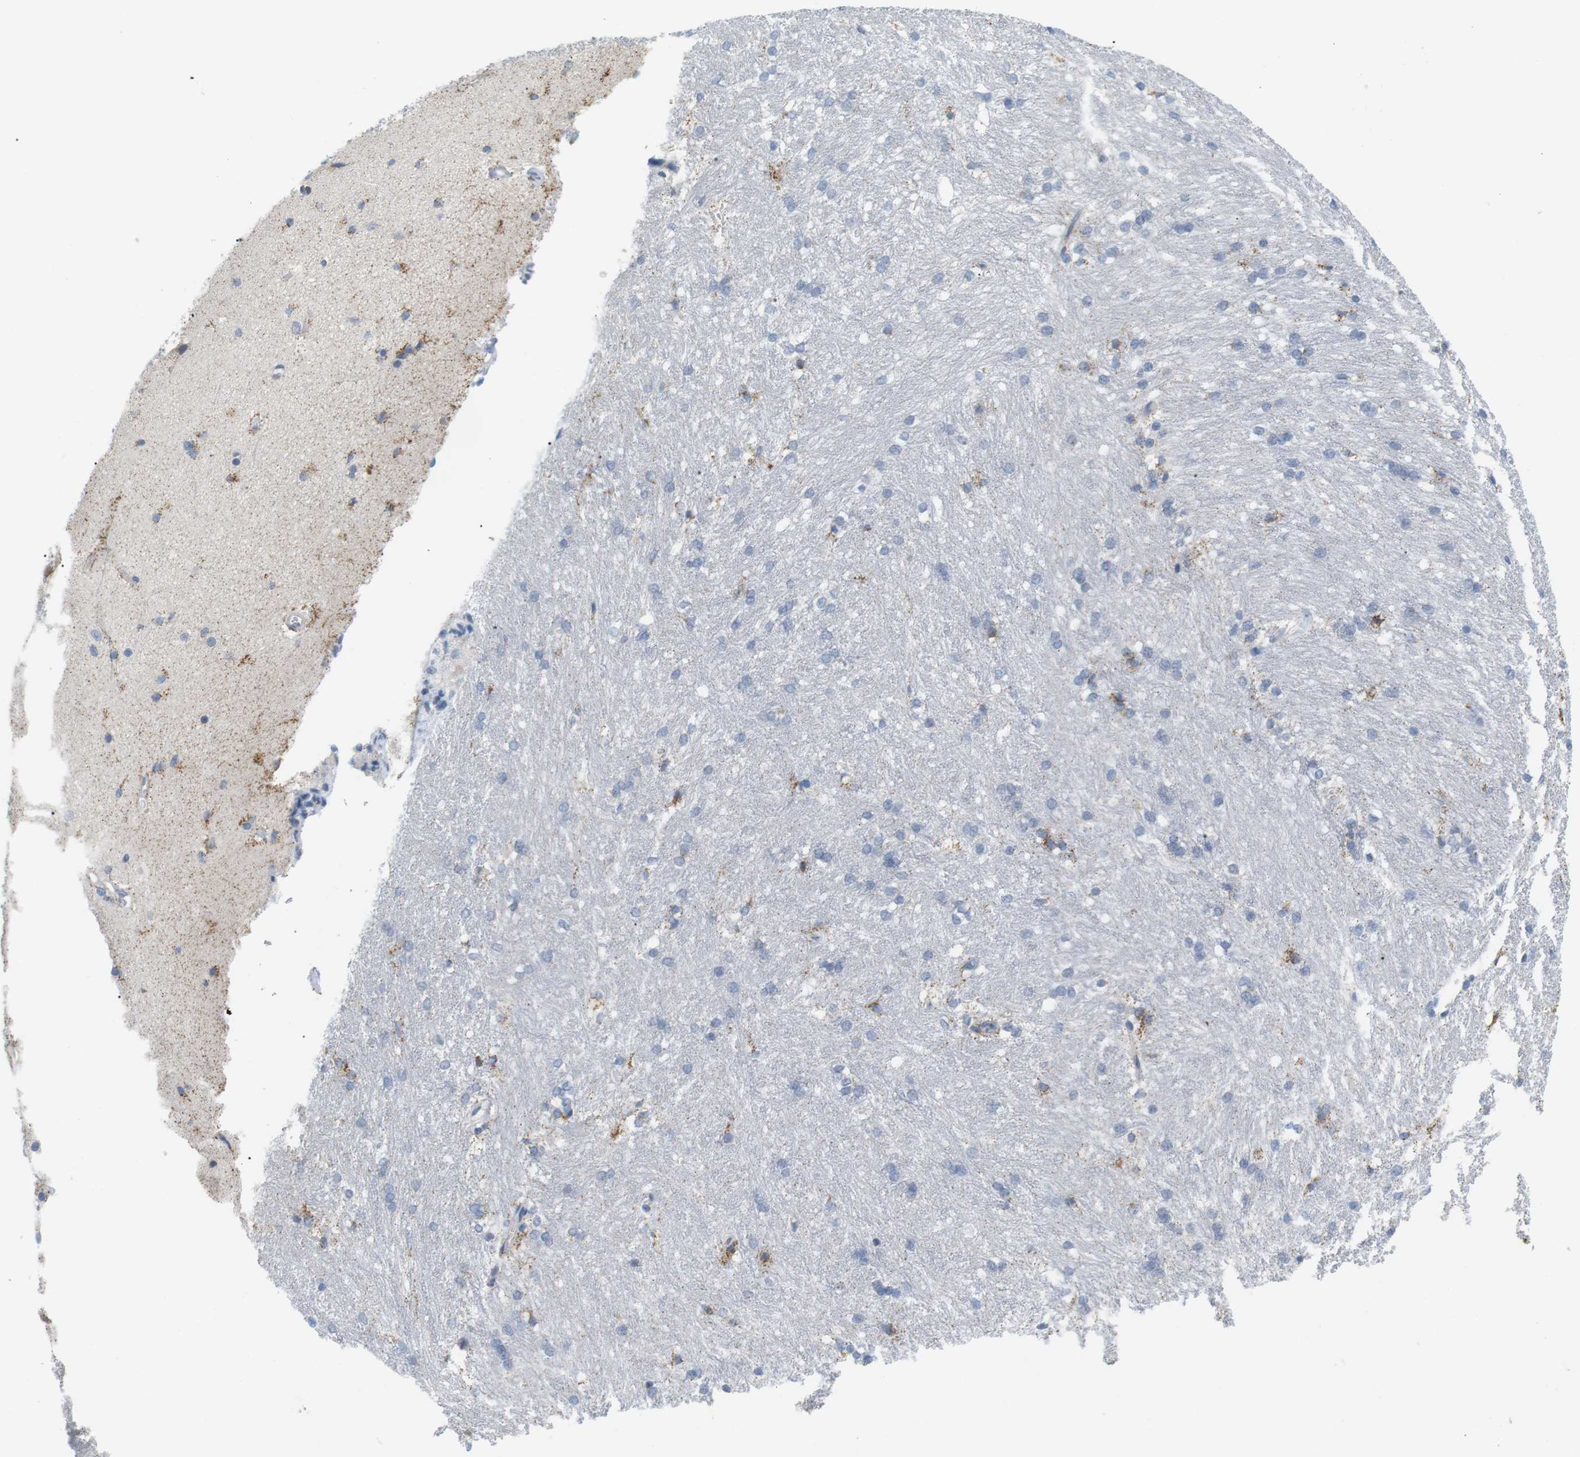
{"staining": {"intensity": "weak", "quantity": "<25%", "location": "cytoplasmic/membranous"}, "tissue": "caudate", "cell_type": "Glial cells", "image_type": "normal", "snomed": [{"axis": "morphology", "description": "Normal tissue, NOS"}, {"axis": "topography", "description": "Lateral ventricle wall"}], "caption": "IHC photomicrograph of unremarkable human caudate stained for a protein (brown), which displays no staining in glial cells.", "gene": "CD300E", "patient": {"sex": "female", "age": 19}}